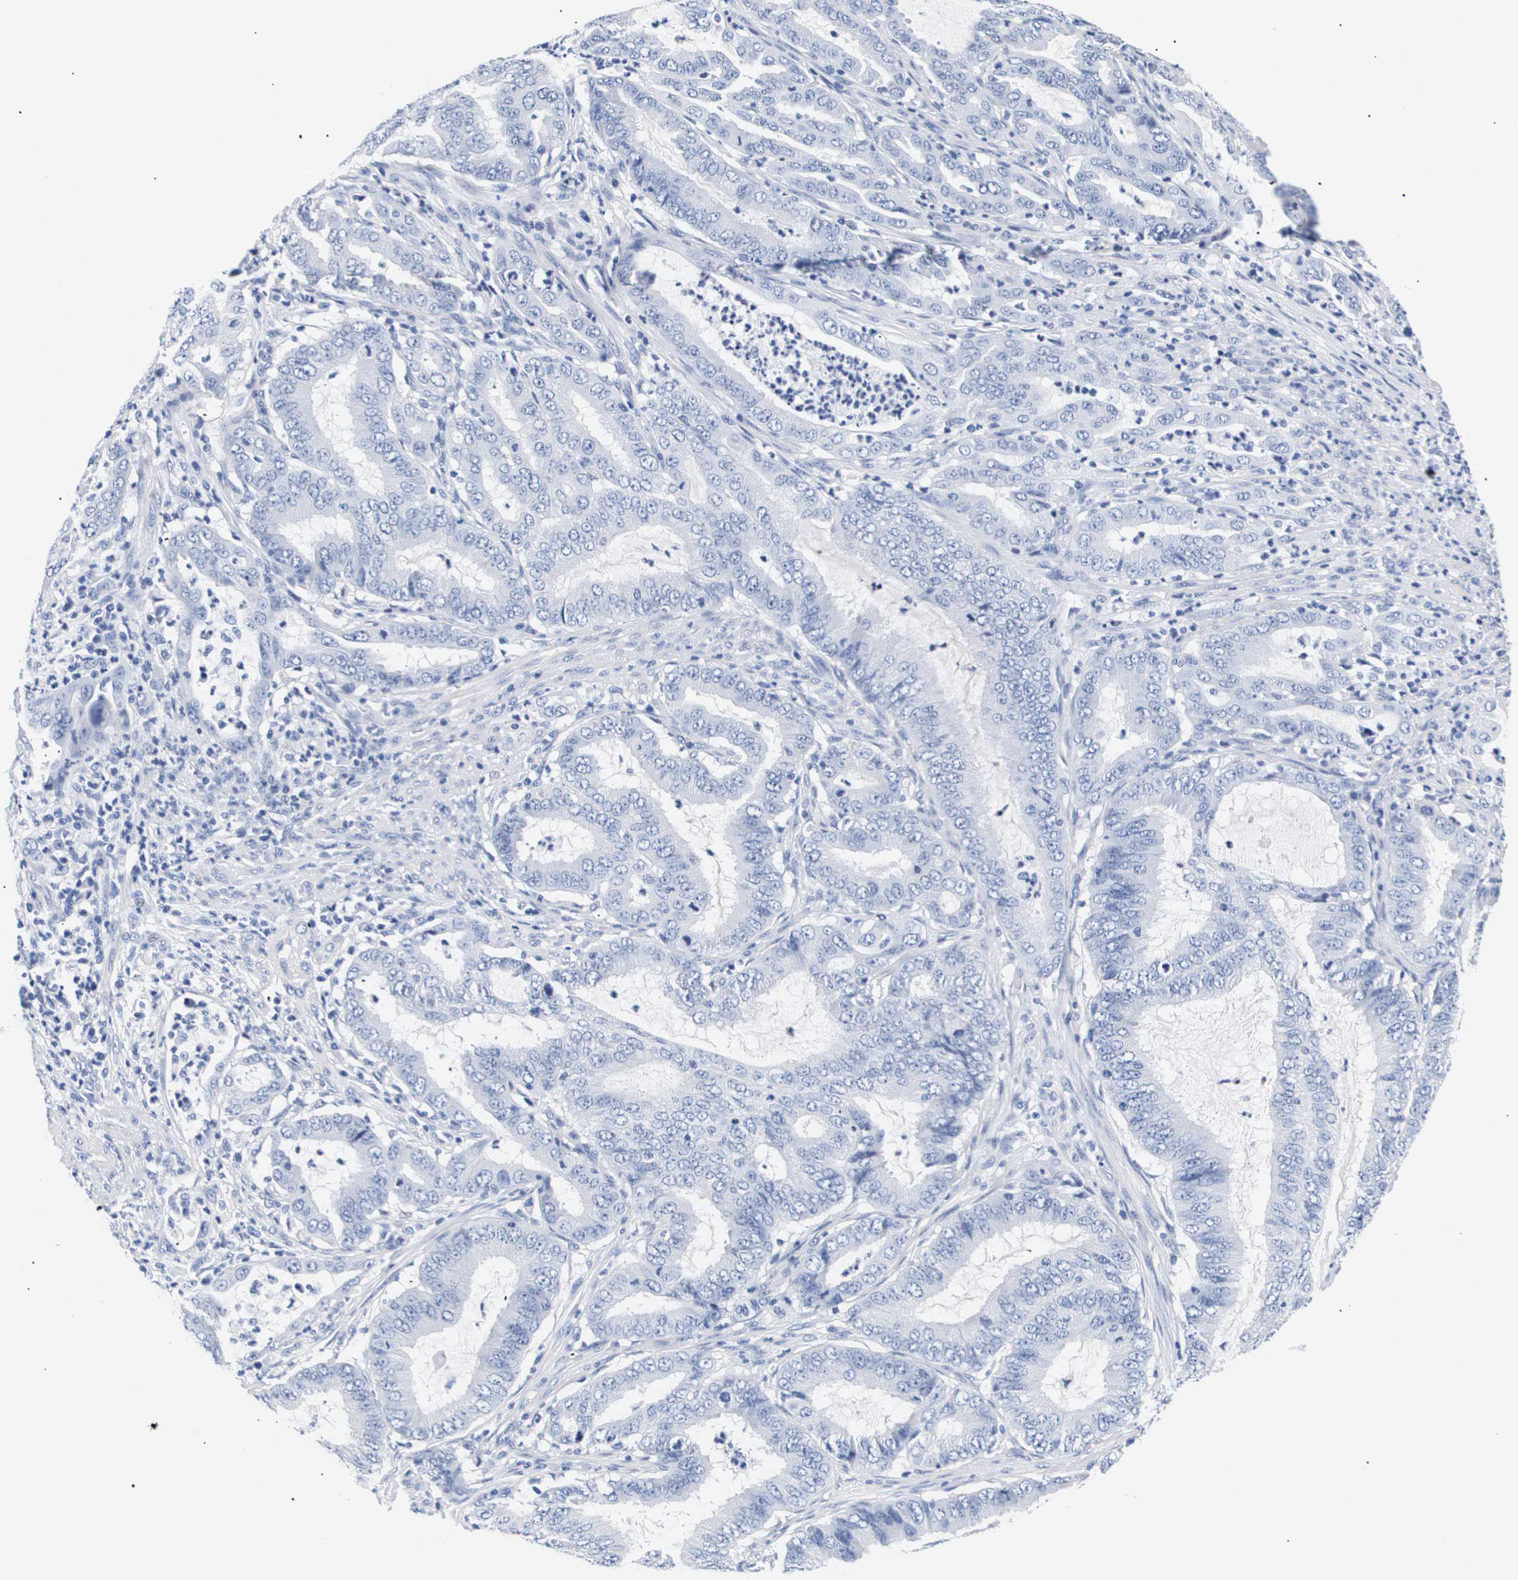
{"staining": {"intensity": "negative", "quantity": "none", "location": "none"}, "tissue": "endometrial cancer", "cell_type": "Tumor cells", "image_type": "cancer", "snomed": [{"axis": "morphology", "description": "Adenocarcinoma, NOS"}, {"axis": "topography", "description": "Endometrium"}], "caption": "DAB immunohistochemical staining of human endometrial cancer demonstrates no significant positivity in tumor cells.", "gene": "ATP6V0A4", "patient": {"sex": "female", "age": 70}}